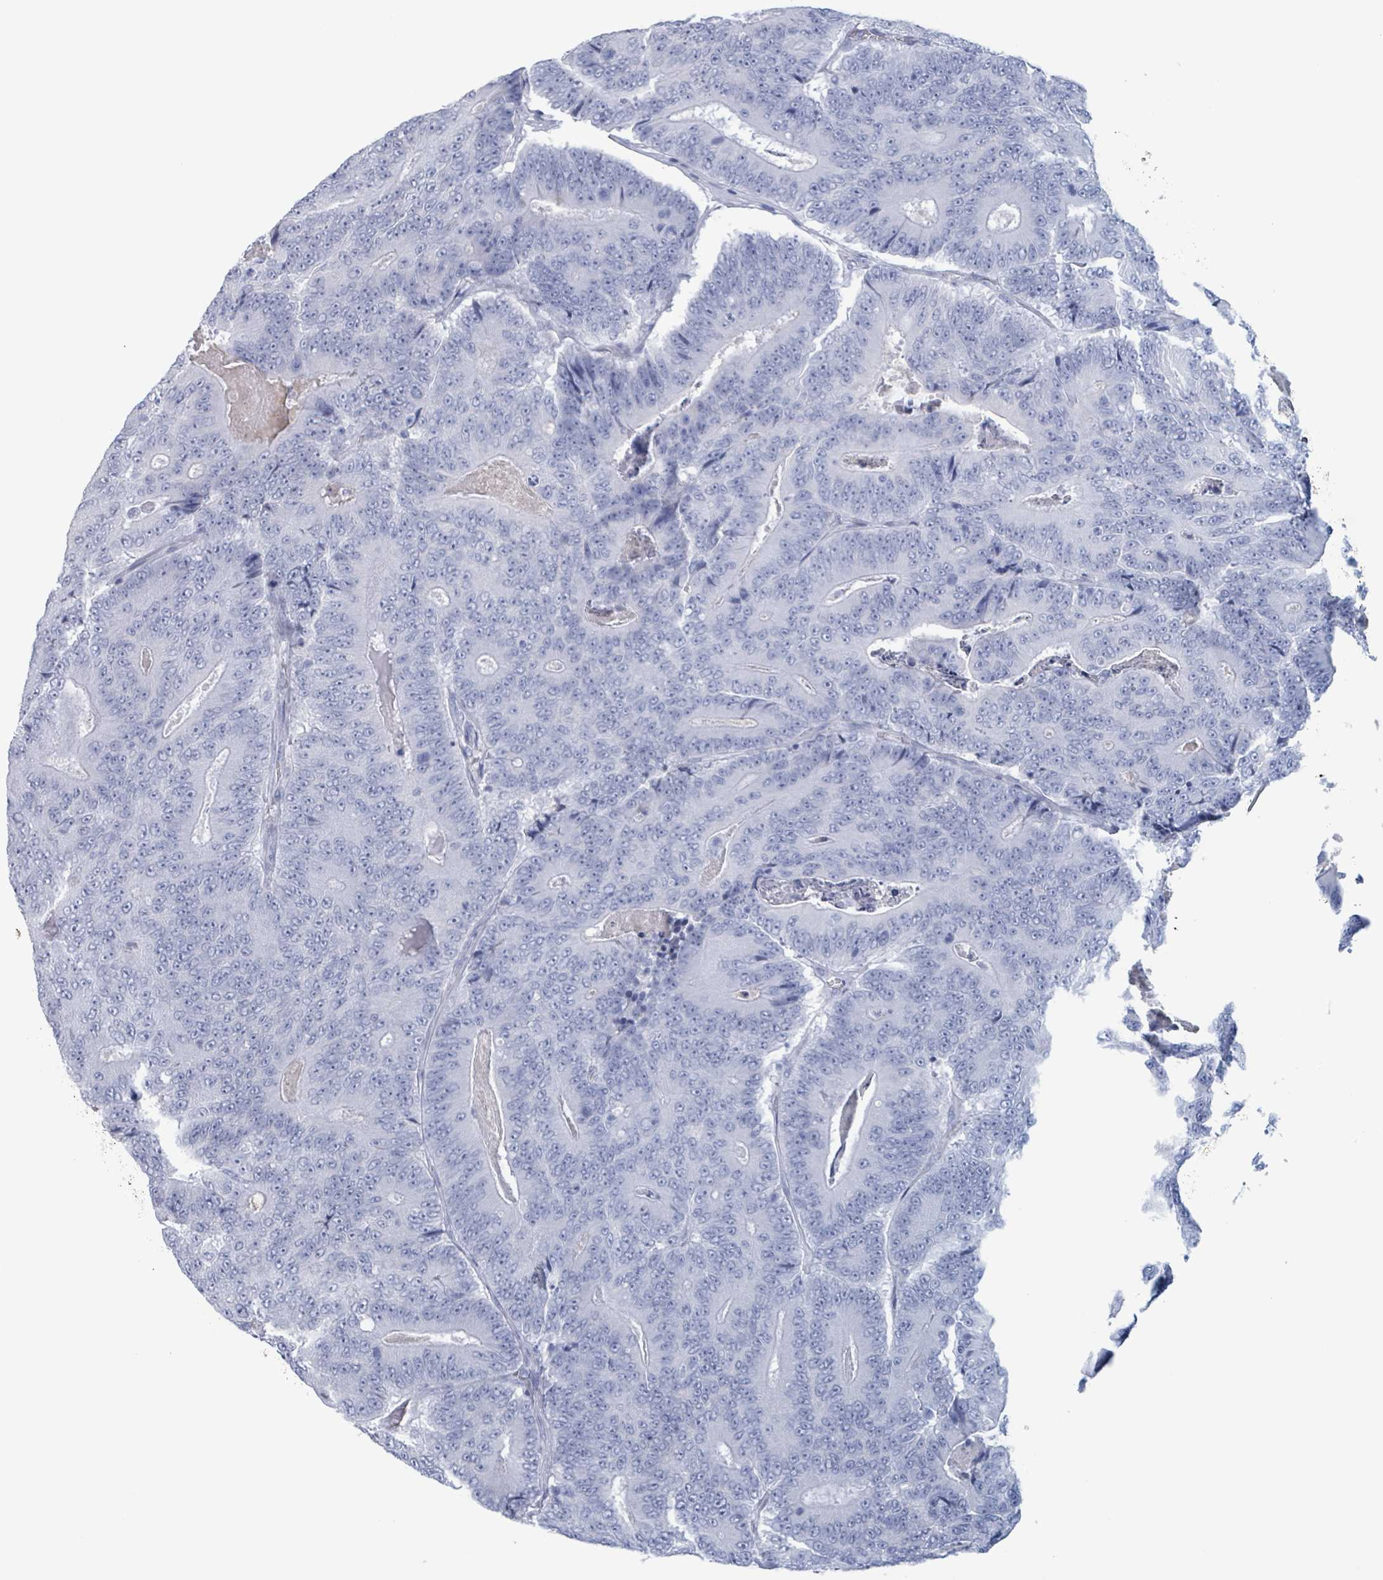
{"staining": {"intensity": "negative", "quantity": "none", "location": "none"}, "tissue": "colorectal cancer", "cell_type": "Tumor cells", "image_type": "cancer", "snomed": [{"axis": "morphology", "description": "Adenocarcinoma, NOS"}, {"axis": "topography", "description": "Colon"}], "caption": "Protein analysis of colorectal cancer (adenocarcinoma) demonstrates no significant expression in tumor cells.", "gene": "KLK4", "patient": {"sex": "male", "age": 83}}